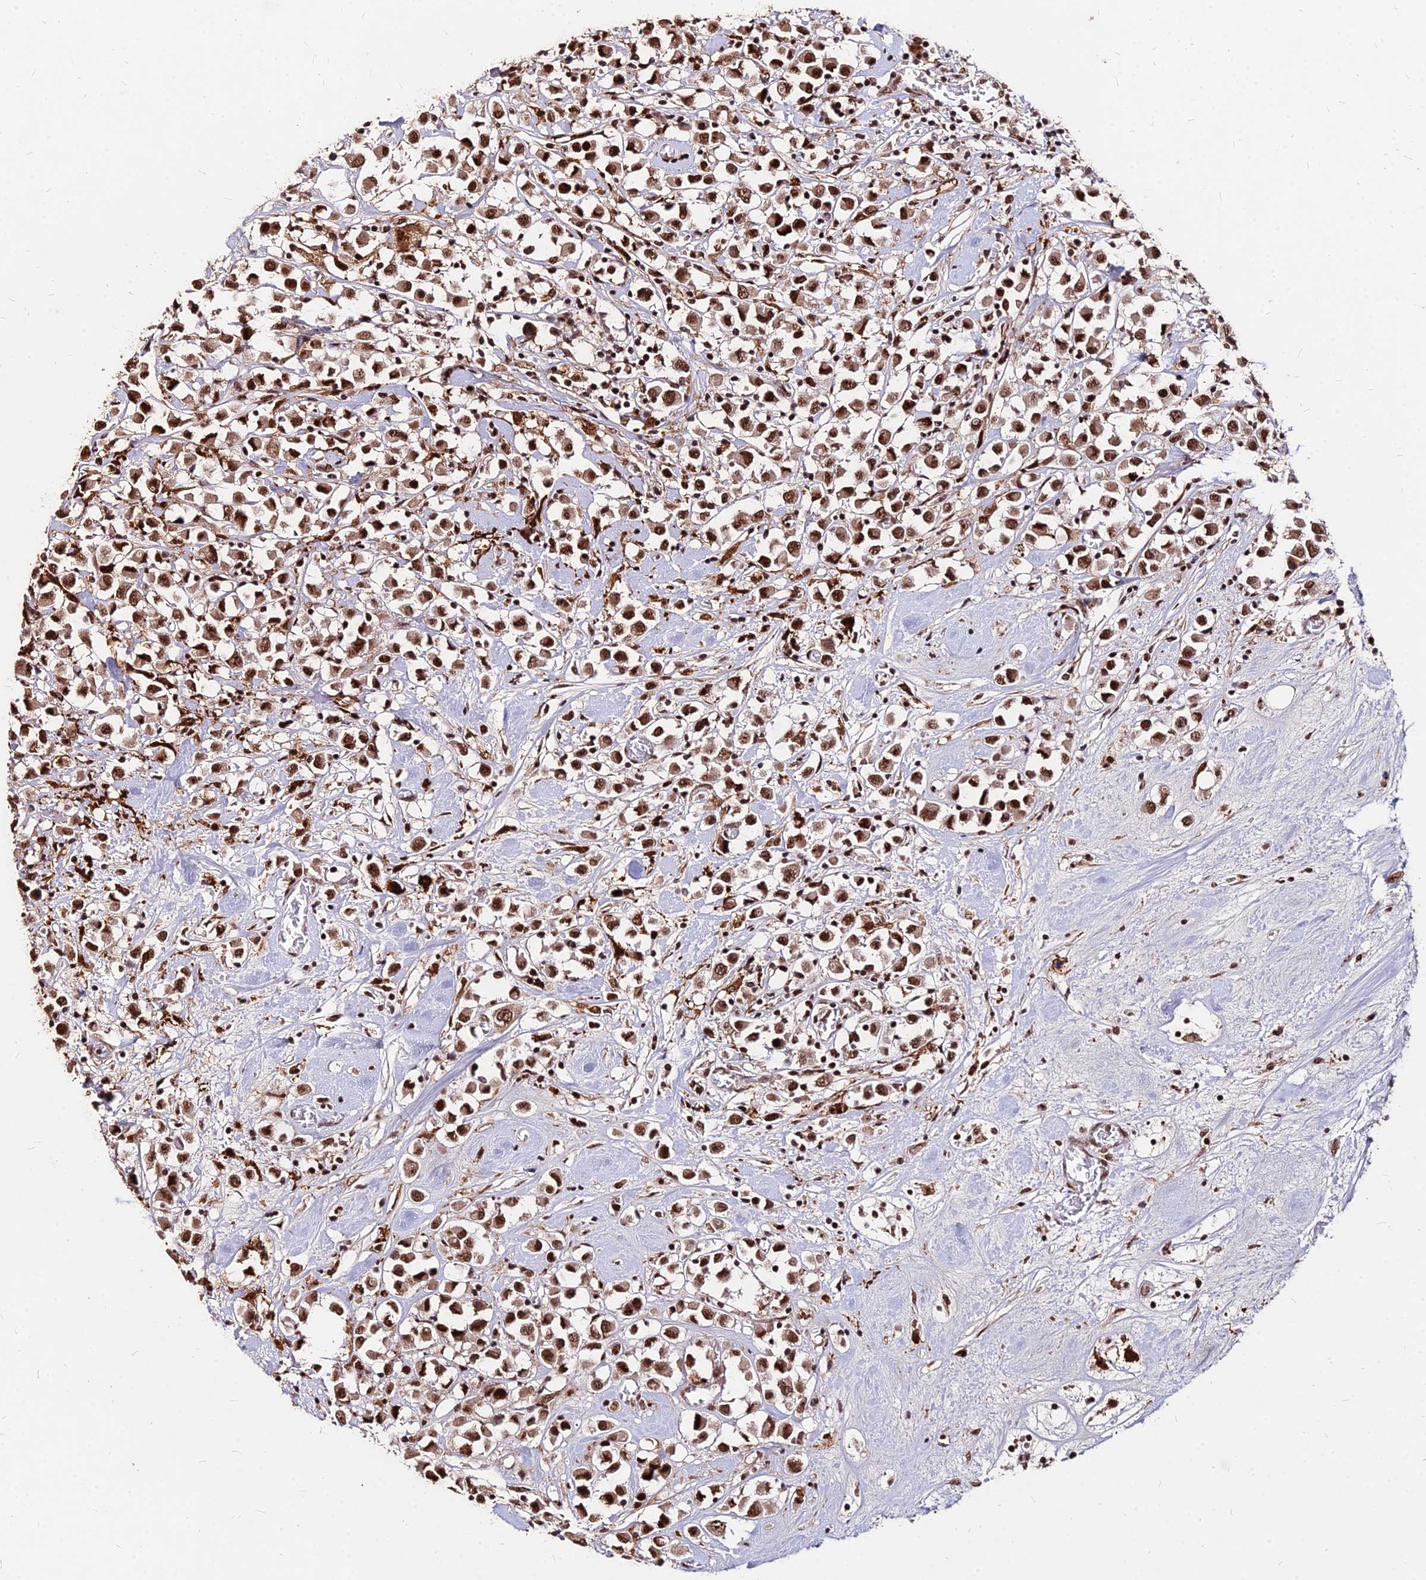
{"staining": {"intensity": "strong", "quantity": ">75%", "location": "nuclear"}, "tissue": "breast cancer", "cell_type": "Tumor cells", "image_type": "cancer", "snomed": [{"axis": "morphology", "description": "Duct carcinoma"}, {"axis": "topography", "description": "Breast"}], "caption": "Immunohistochemistry of human breast cancer displays high levels of strong nuclear staining in about >75% of tumor cells.", "gene": "ZBED4", "patient": {"sex": "female", "age": 61}}